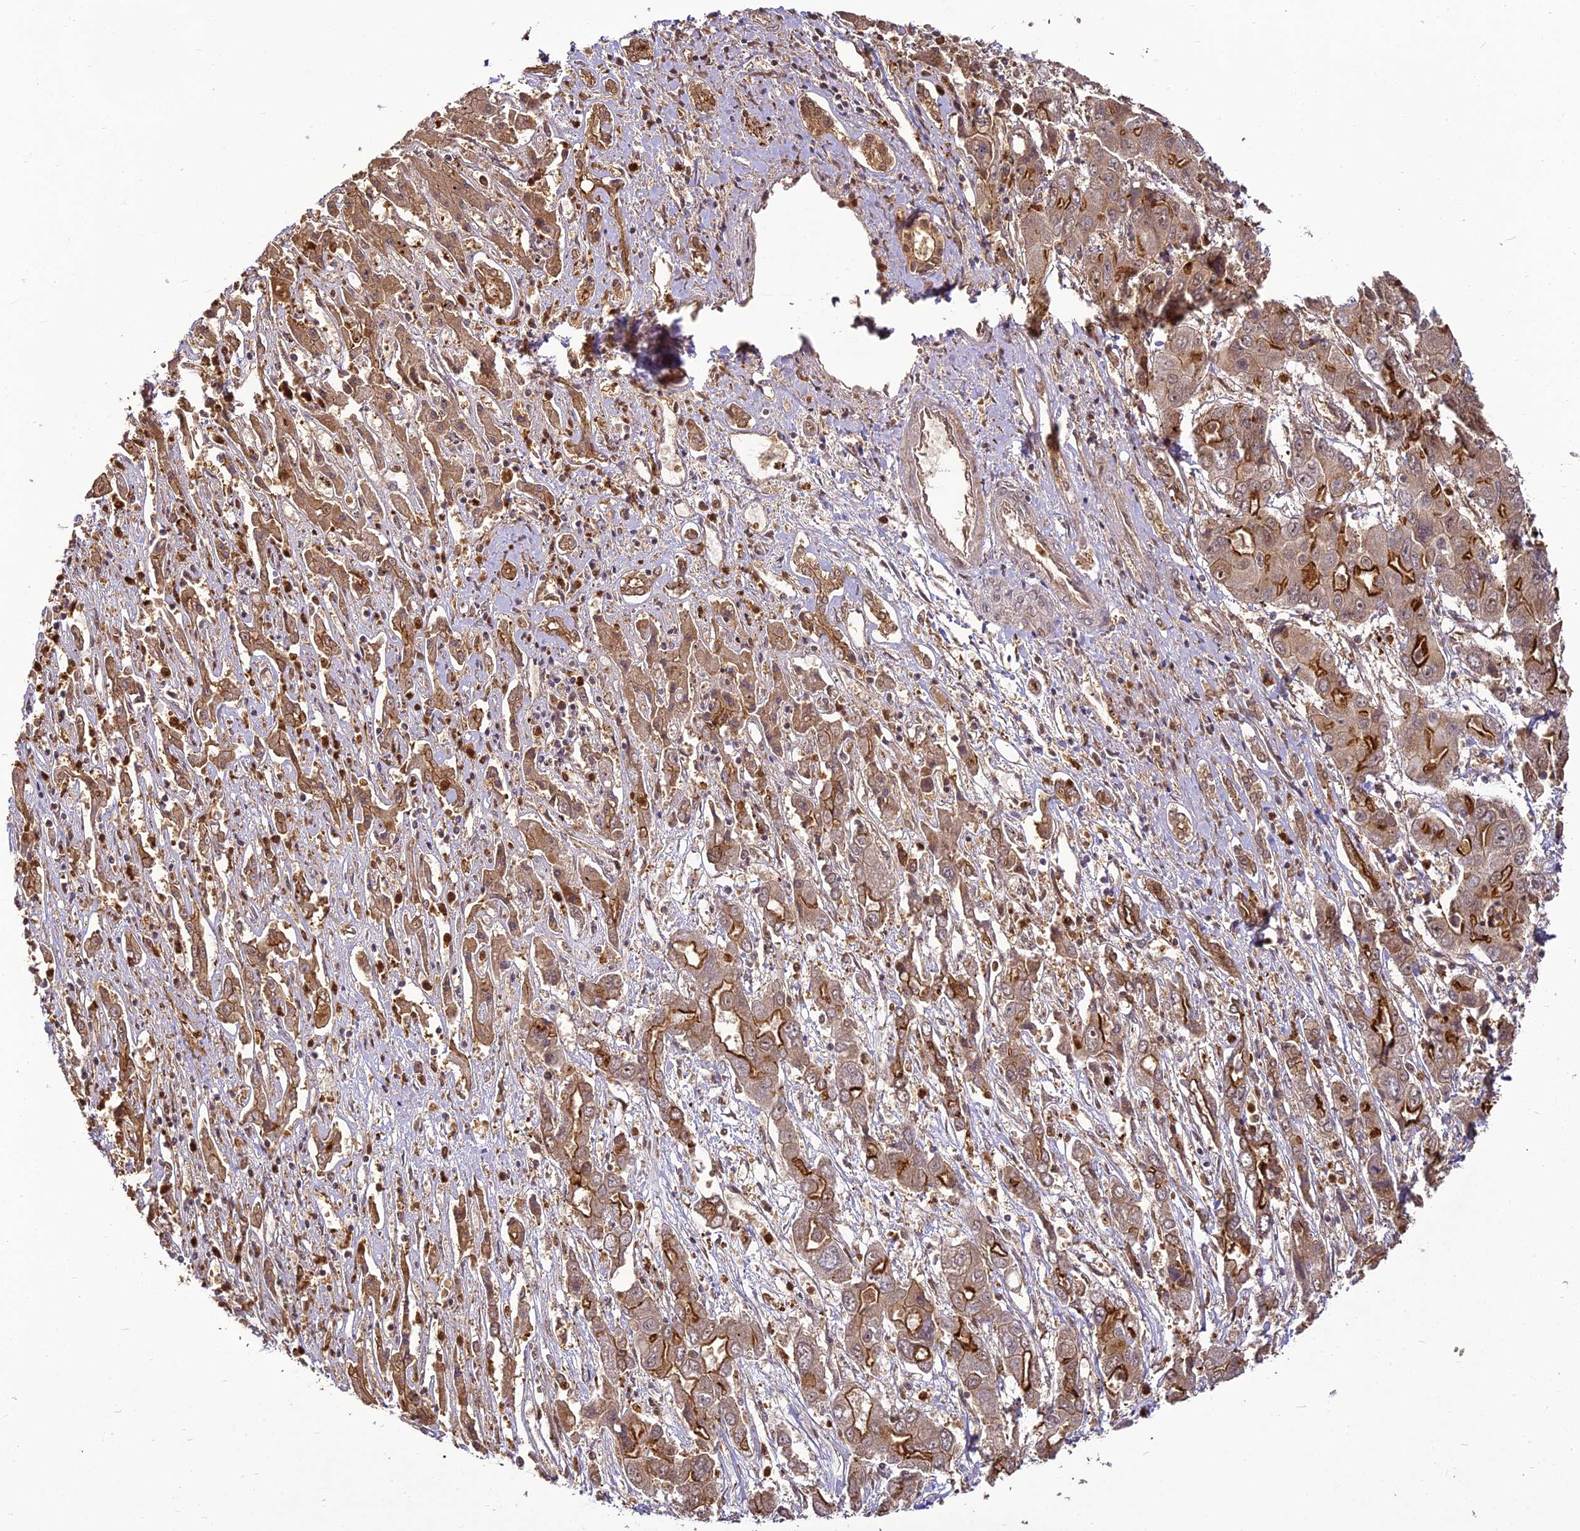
{"staining": {"intensity": "strong", "quantity": ">75%", "location": "cytoplasmic/membranous,nuclear"}, "tissue": "liver cancer", "cell_type": "Tumor cells", "image_type": "cancer", "snomed": [{"axis": "morphology", "description": "Cholangiocarcinoma"}, {"axis": "topography", "description": "Liver"}], "caption": "IHC micrograph of liver cancer (cholangiocarcinoma) stained for a protein (brown), which reveals high levels of strong cytoplasmic/membranous and nuclear positivity in about >75% of tumor cells.", "gene": "BCDIN3D", "patient": {"sex": "male", "age": 67}}